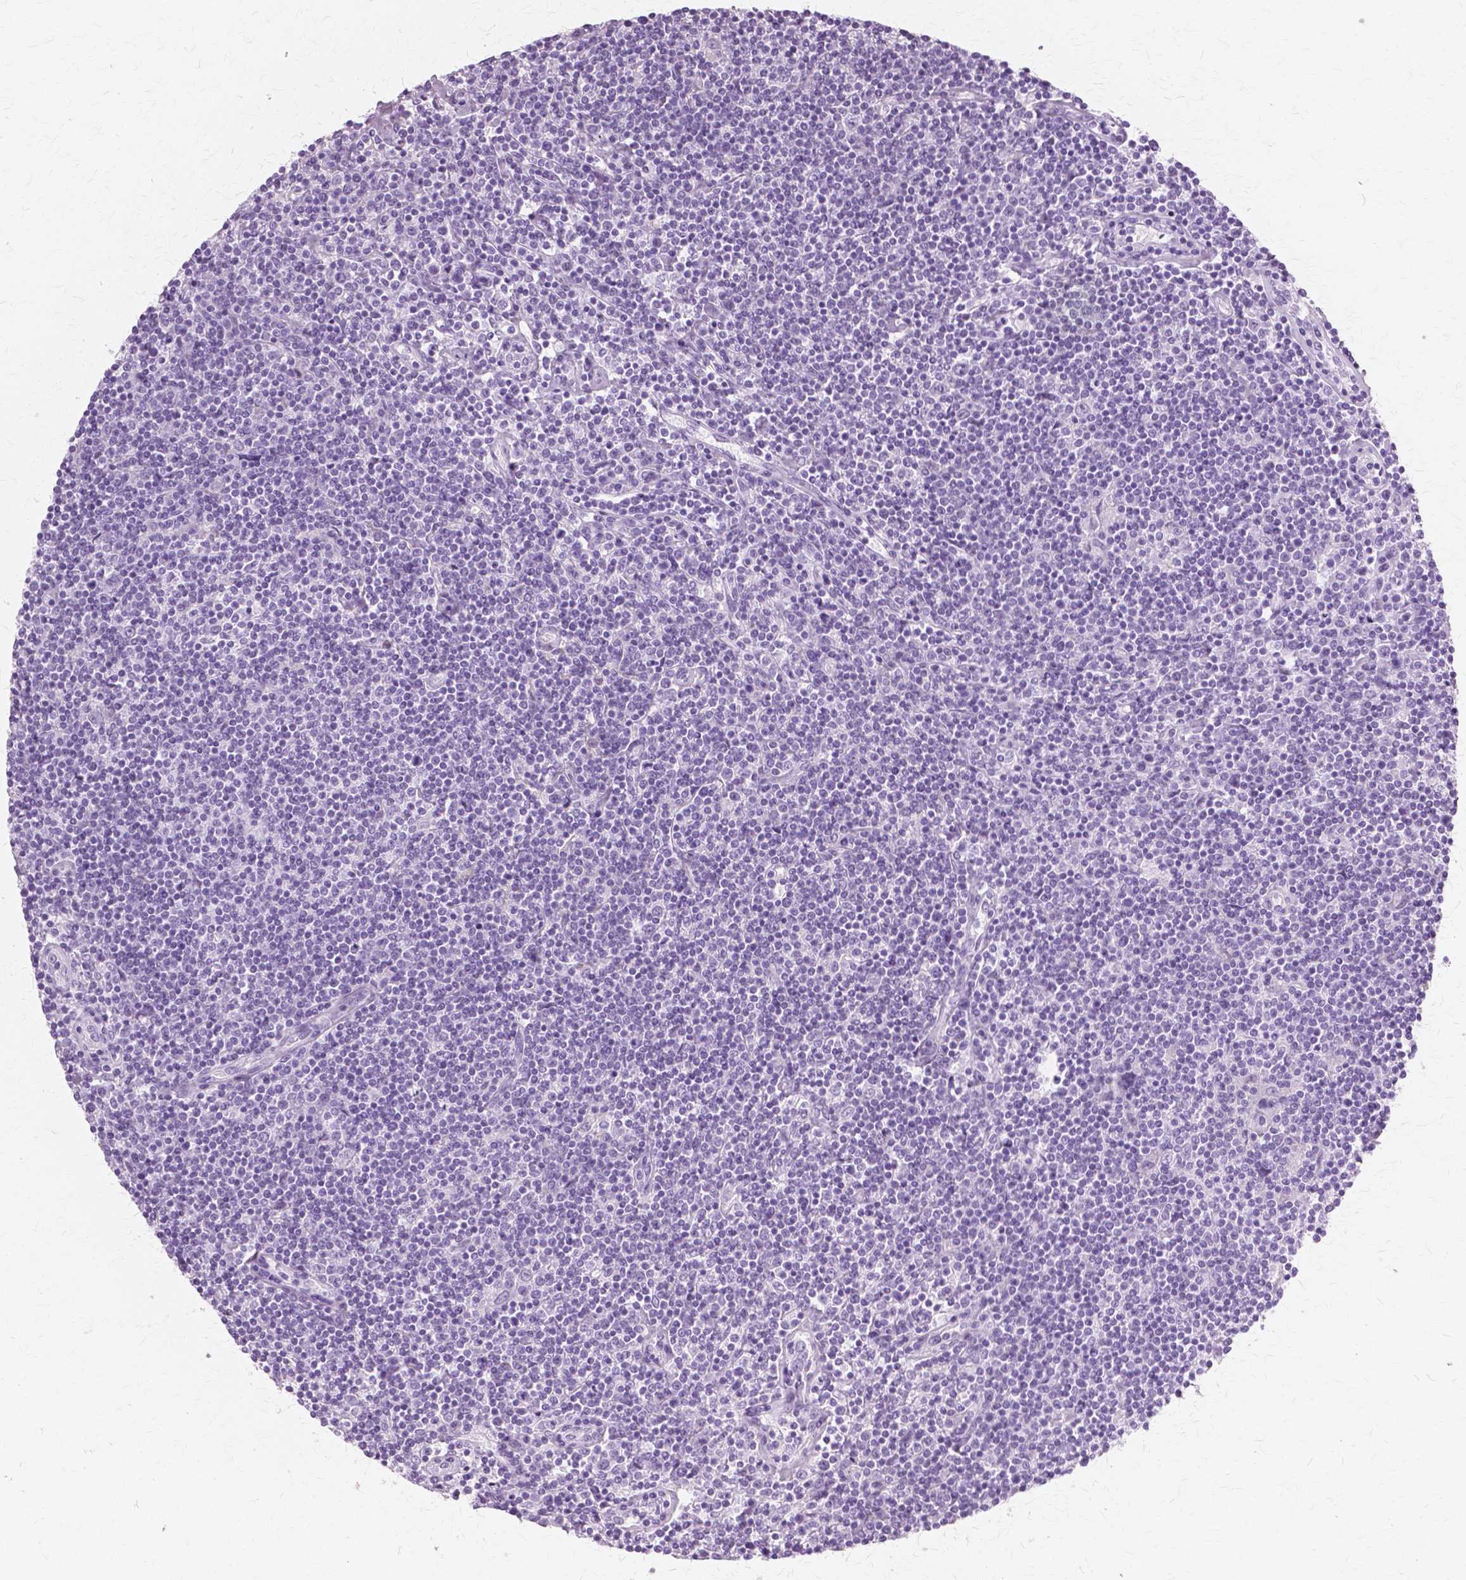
{"staining": {"intensity": "negative", "quantity": "none", "location": "none"}, "tissue": "lymphoma", "cell_type": "Tumor cells", "image_type": "cancer", "snomed": [{"axis": "morphology", "description": "Hodgkin's disease, NOS"}, {"axis": "topography", "description": "Lymph node"}], "caption": "IHC of human lymphoma shows no expression in tumor cells.", "gene": "SFTPD", "patient": {"sex": "male", "age": 40}}